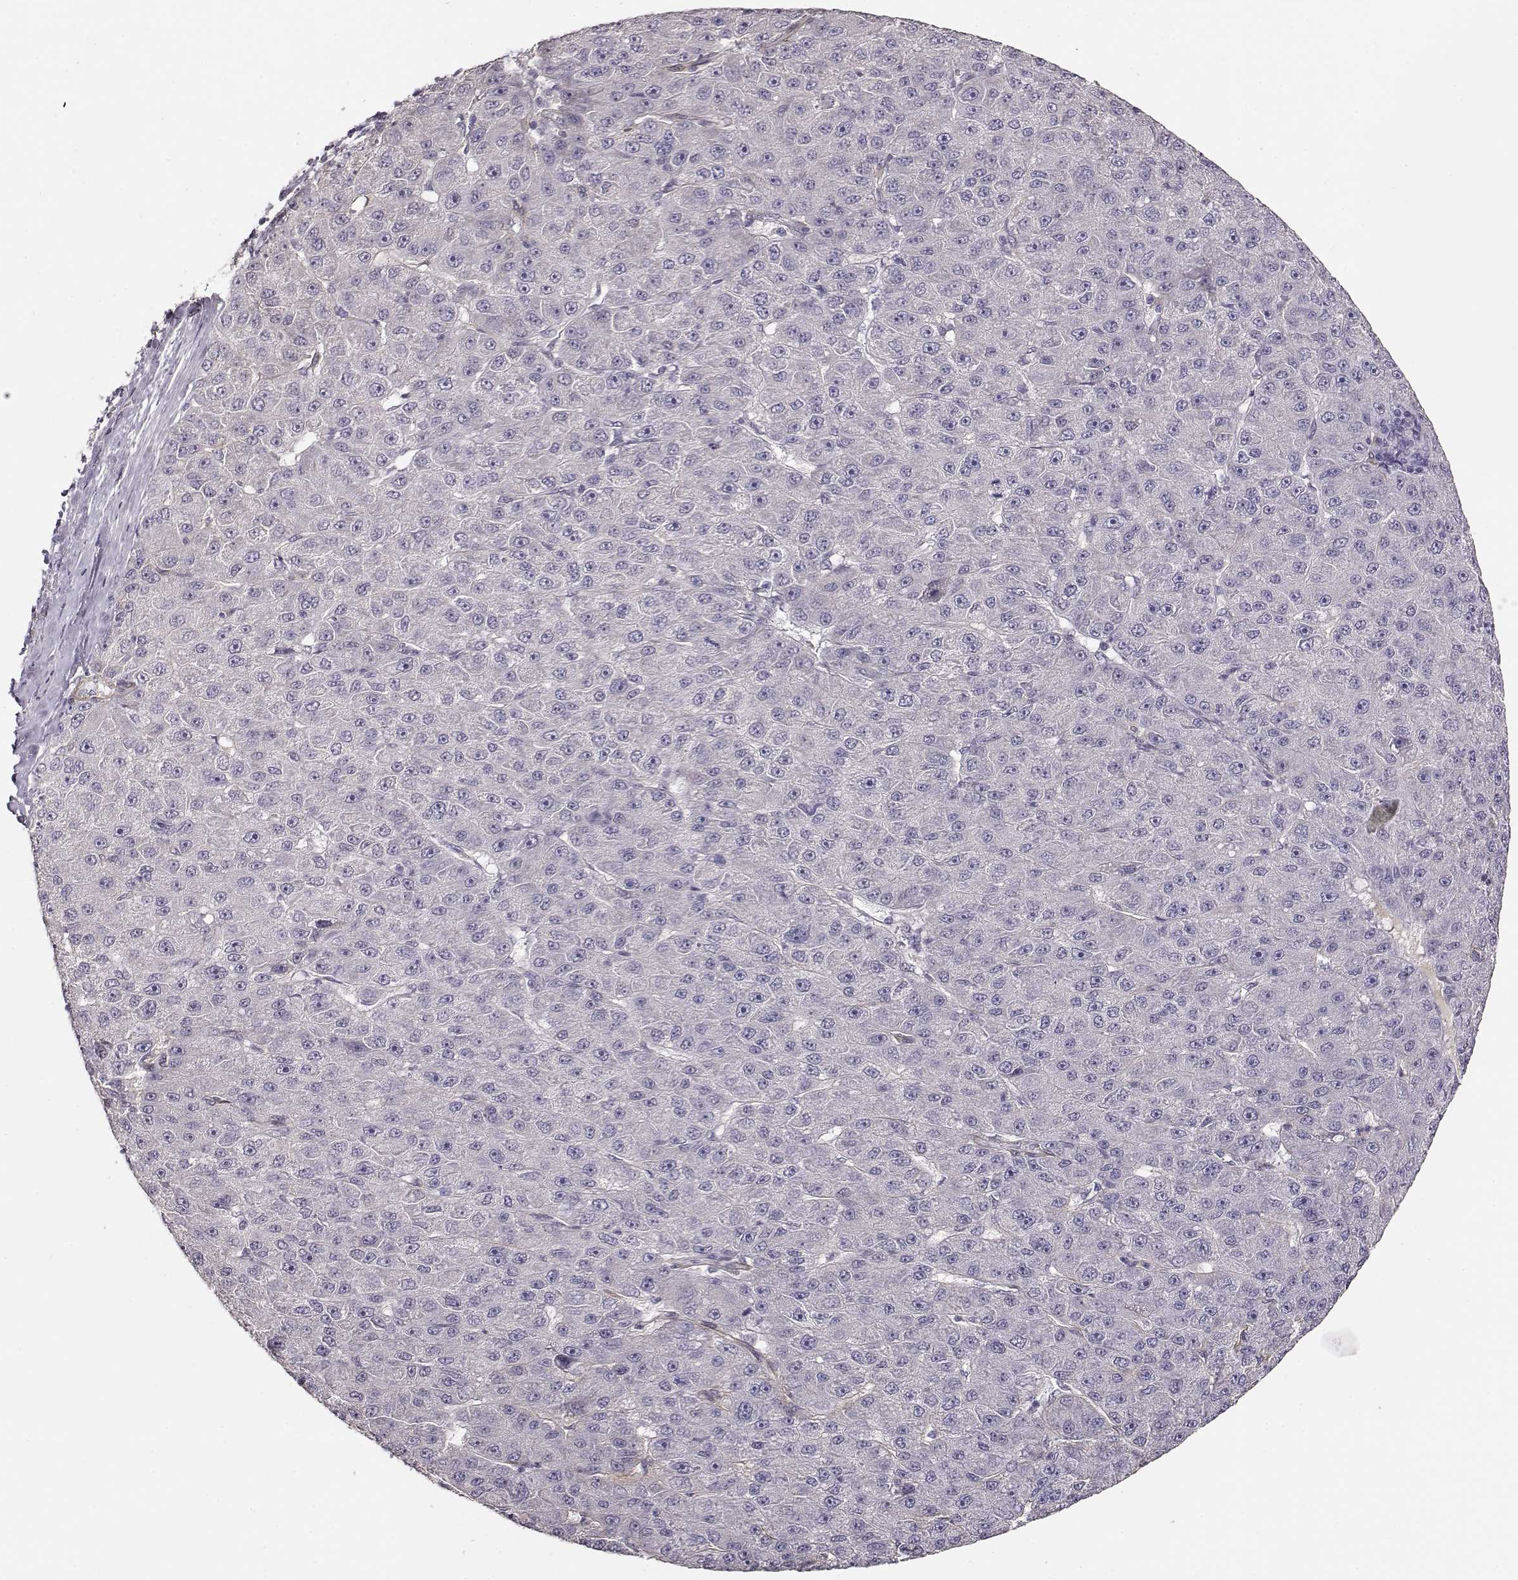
{"staining": {"intensity": "negative", "quantity": "none", "location": "none"}, "tissue": "liver cancer", "cell_type": "Tumor cells", "image_type": "cancer", "snomed": [{"axis": "morphology", "description": "Carcinoma, Hepatocellular, NOS"}, {"axis": "topography", "description": "Liver"}], "caption": "An IHC histopathology image of liver hepatocellular carcinoma is shown. There is no staining in tumor cells of liver hepatocellular carcinoma. (Brightfield microscopy of DAB (3,3'-diaminobenzidine) immunohistochemistry at high magnification).", "gene": "LAMC1", "patient": {"sex": "male", "age": 67}}